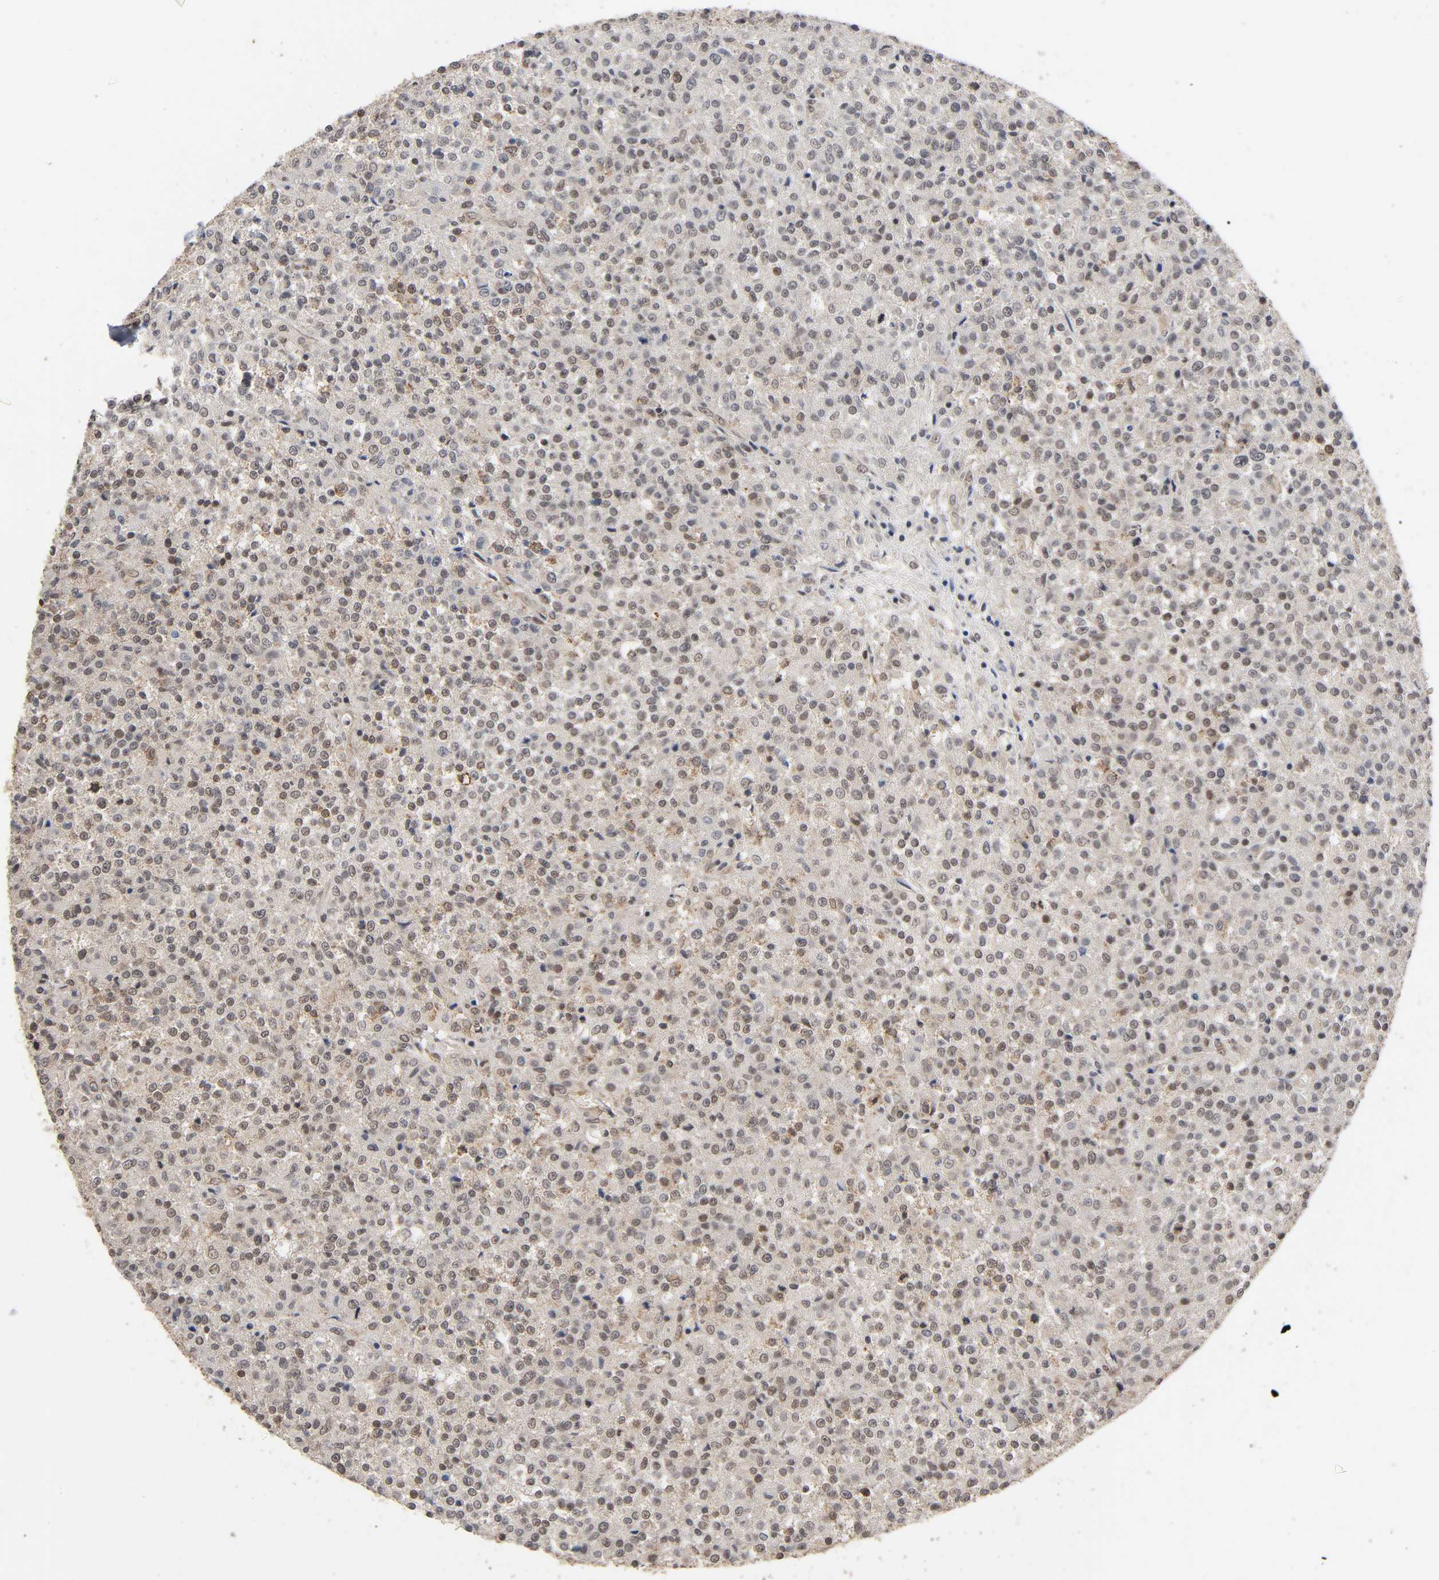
{"staining": {"intensity": "weak", "quantity": ">75%", "location": "cytoplasmic/membranous,nuclear"}, "tissue": "testis cancer", "cell_type": "Tumor cells", "image_type": "cancer", "snomed": [{"axis": "morphology", "description": "Seminoma, NOS"}, {"axis": "topography", "description": "Testis"}], "caption": "Human testis cancer (seminoma) stained with a protein marker displays weak staining in tumor cells.", "gene": "ZNF384", "patient": {"sex": "male", "age": 59}}